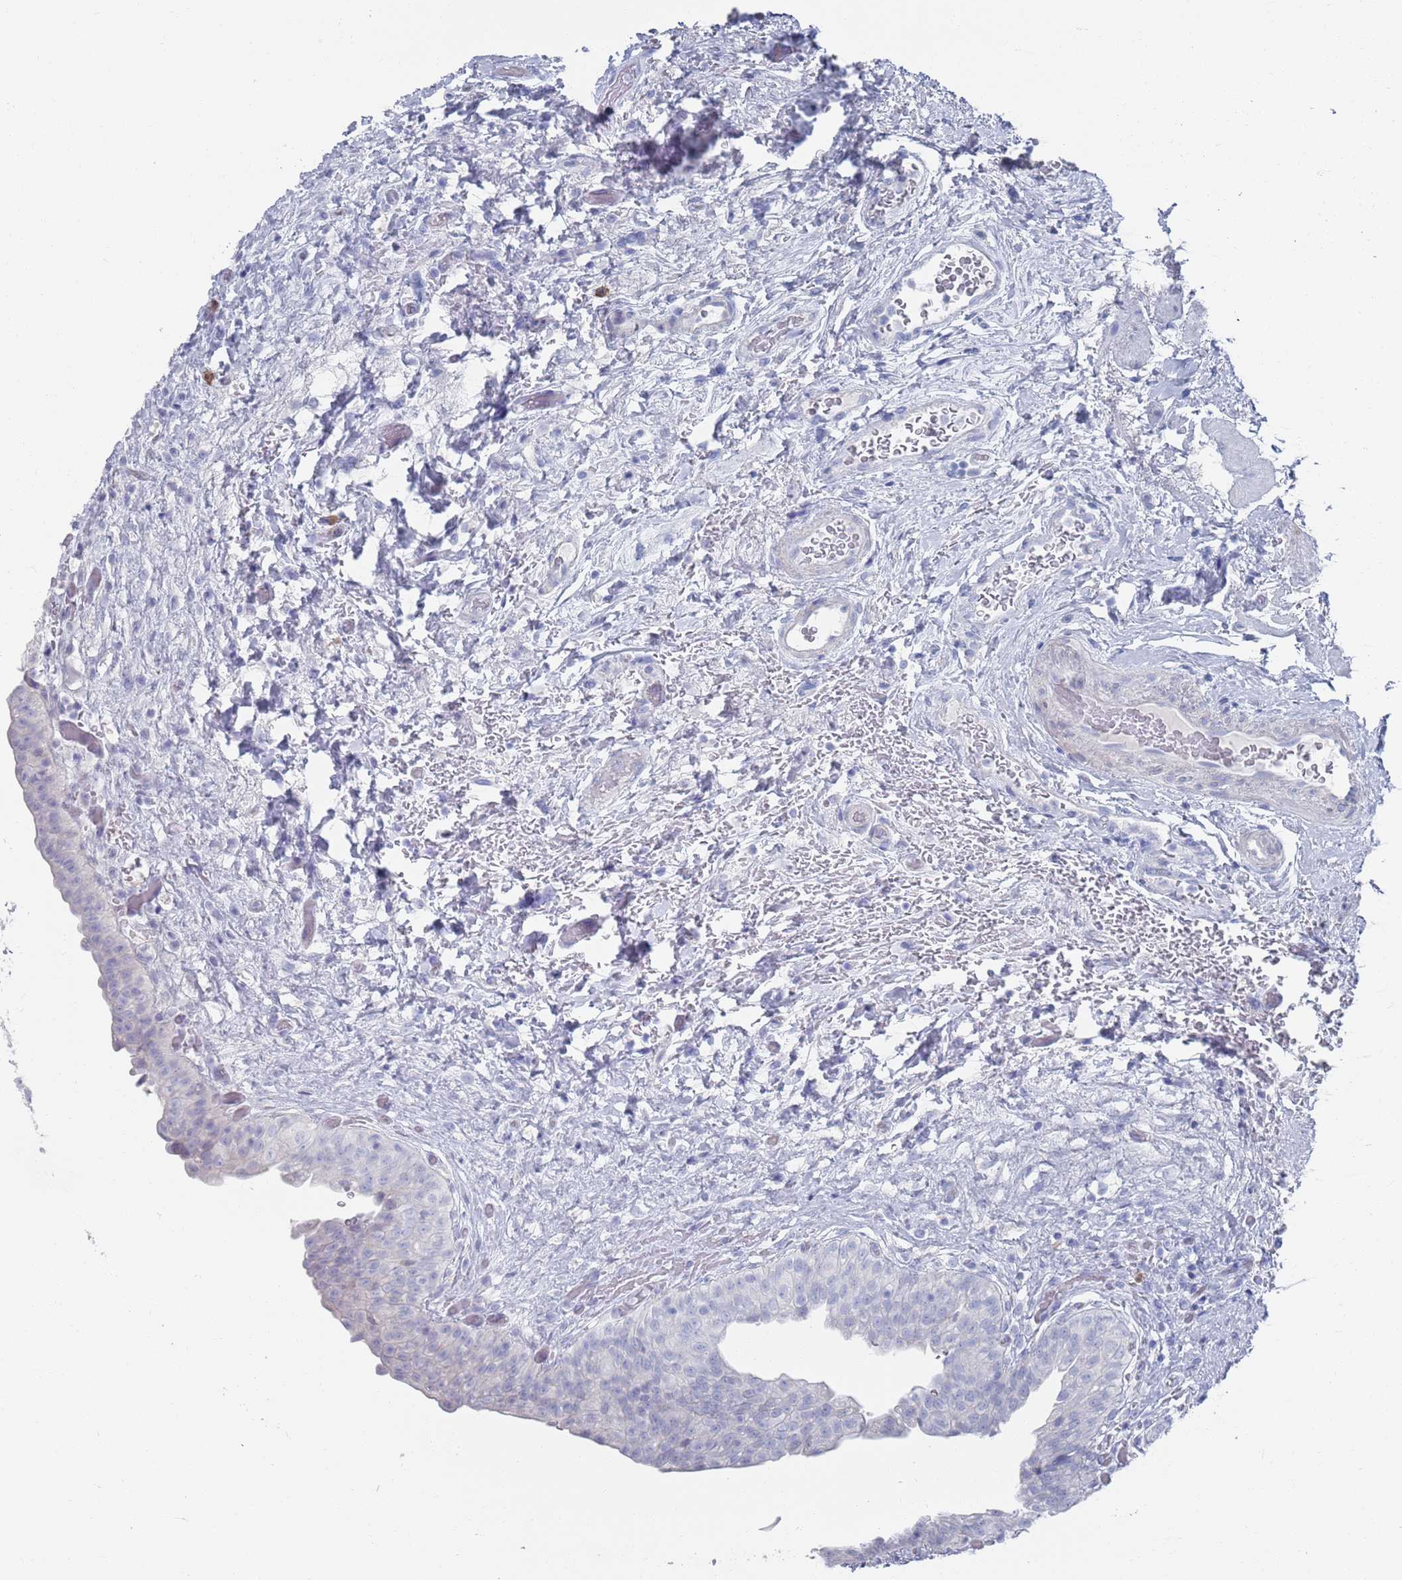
{"staining": {"intensity": "negative", "quantity": "none", "location": "none"}, "tissue": "urinary bladder", "cell_type": "Urothelial cells", "image_type": "normal", "snomed": [{"axis": "morphology", "description": "Normal tissue, NOS"}, {"axis": "topography", "description": "Urinary bladder"}], "caption": "The IHC image has no significant staining in urothelial cells of urinary bladder. Nuclei are stained in blue.", "gene": "MAT1A", "patient": {"sex": "male", "age": 69}}